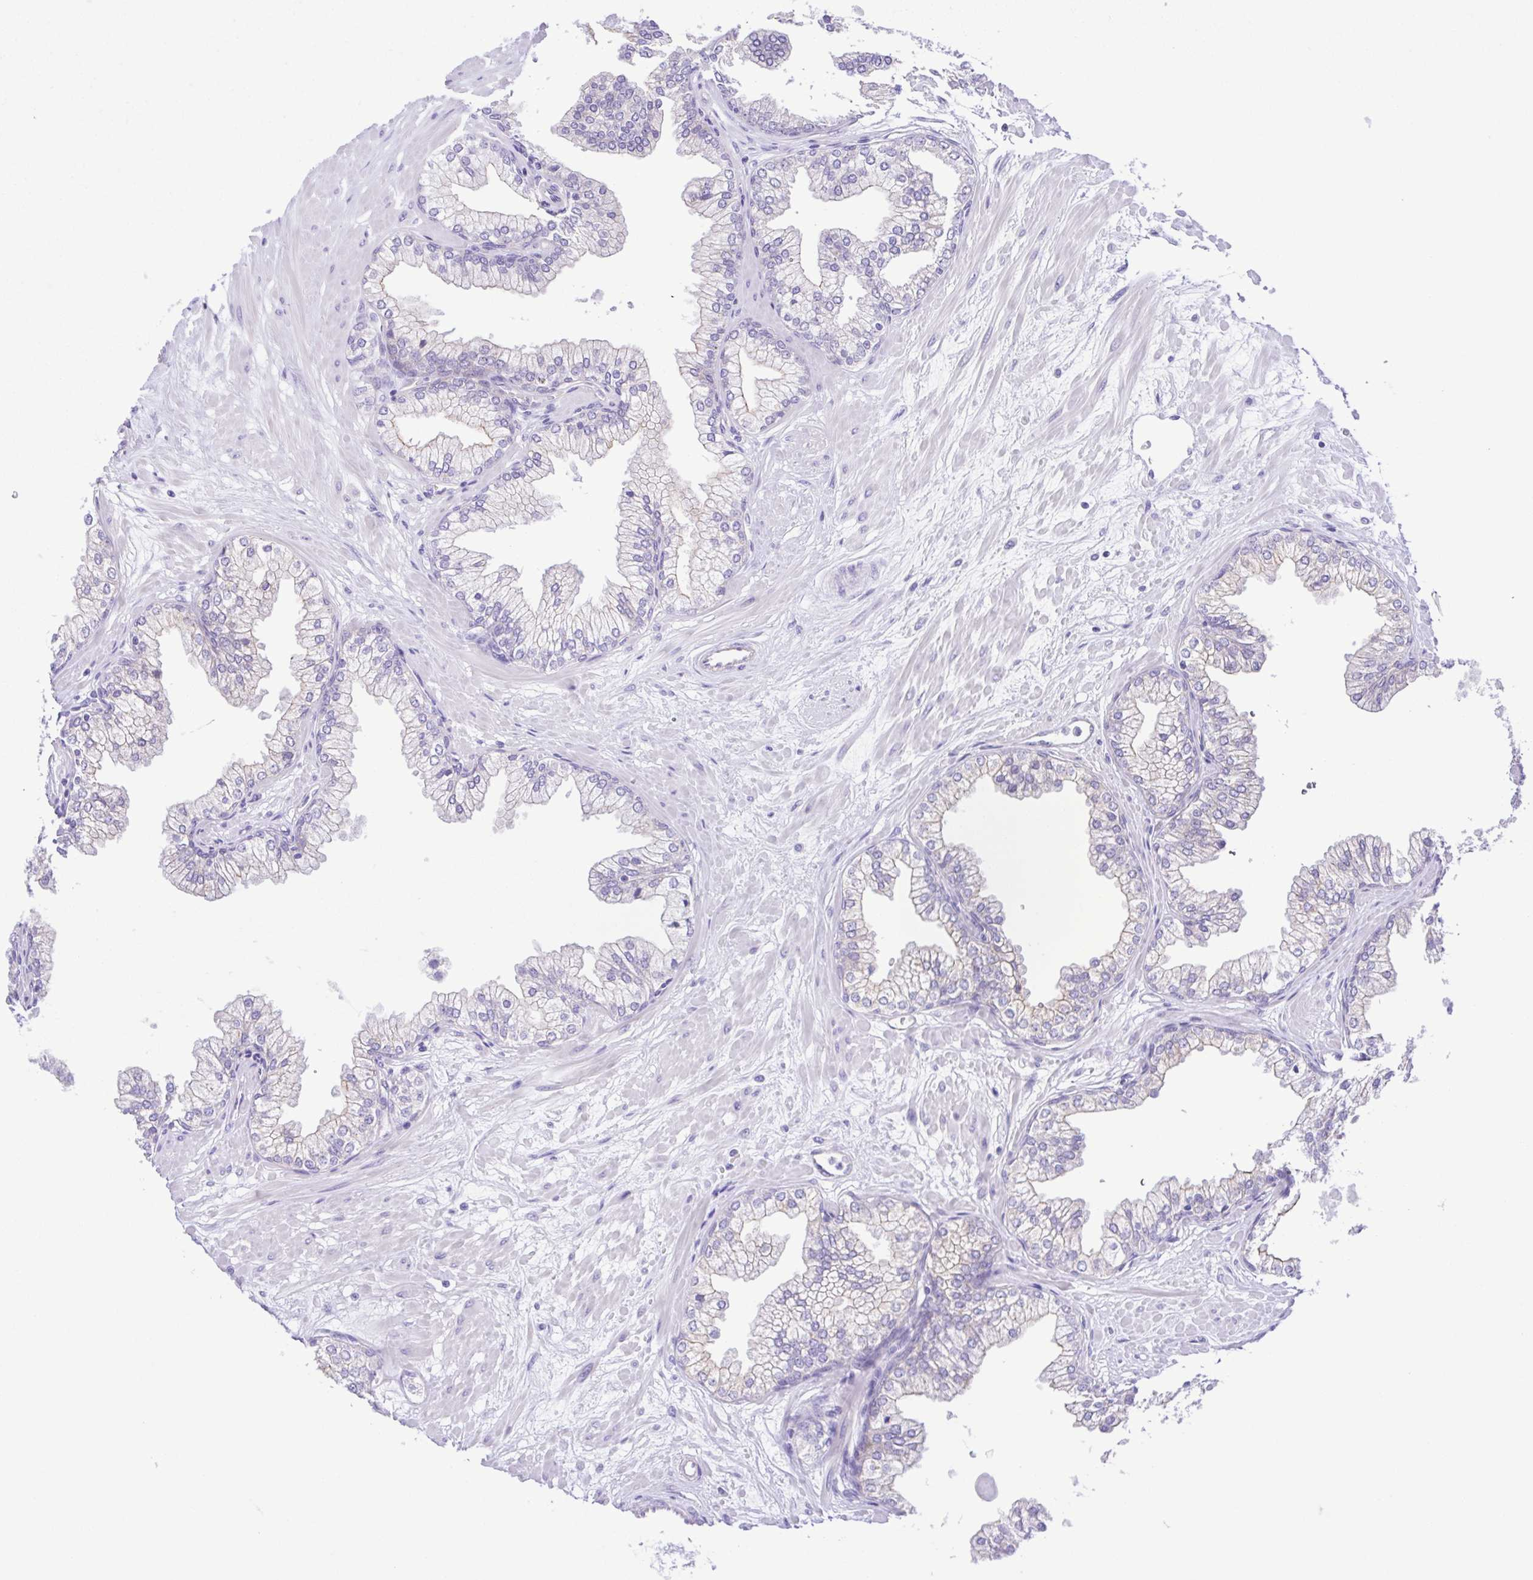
{"staining": {"intensity": "weak", "quantity": "<25%", "location": "cytoplasmic/membranous"}, "tissue": "prostate", "cell_type": "Glandular cells", "image_type": "normal", "snomed": [{"axis": "morphology", "description": "Normal tissue, NOS"}, {"axis": "topography", "description": "Prostate"}, {"axis": "topography", "description": "Peripheral nerve tissue"}], "caption": "There is no significant expression in glandular cells of prostate. The staining is performed using DAB (3,3'-diaminobenzidine) brown chromogen with nuclei counter-stained in using hematoxylin.", "gene": "CYP11A1", "patient": {"sex": "male", "age": 61}}